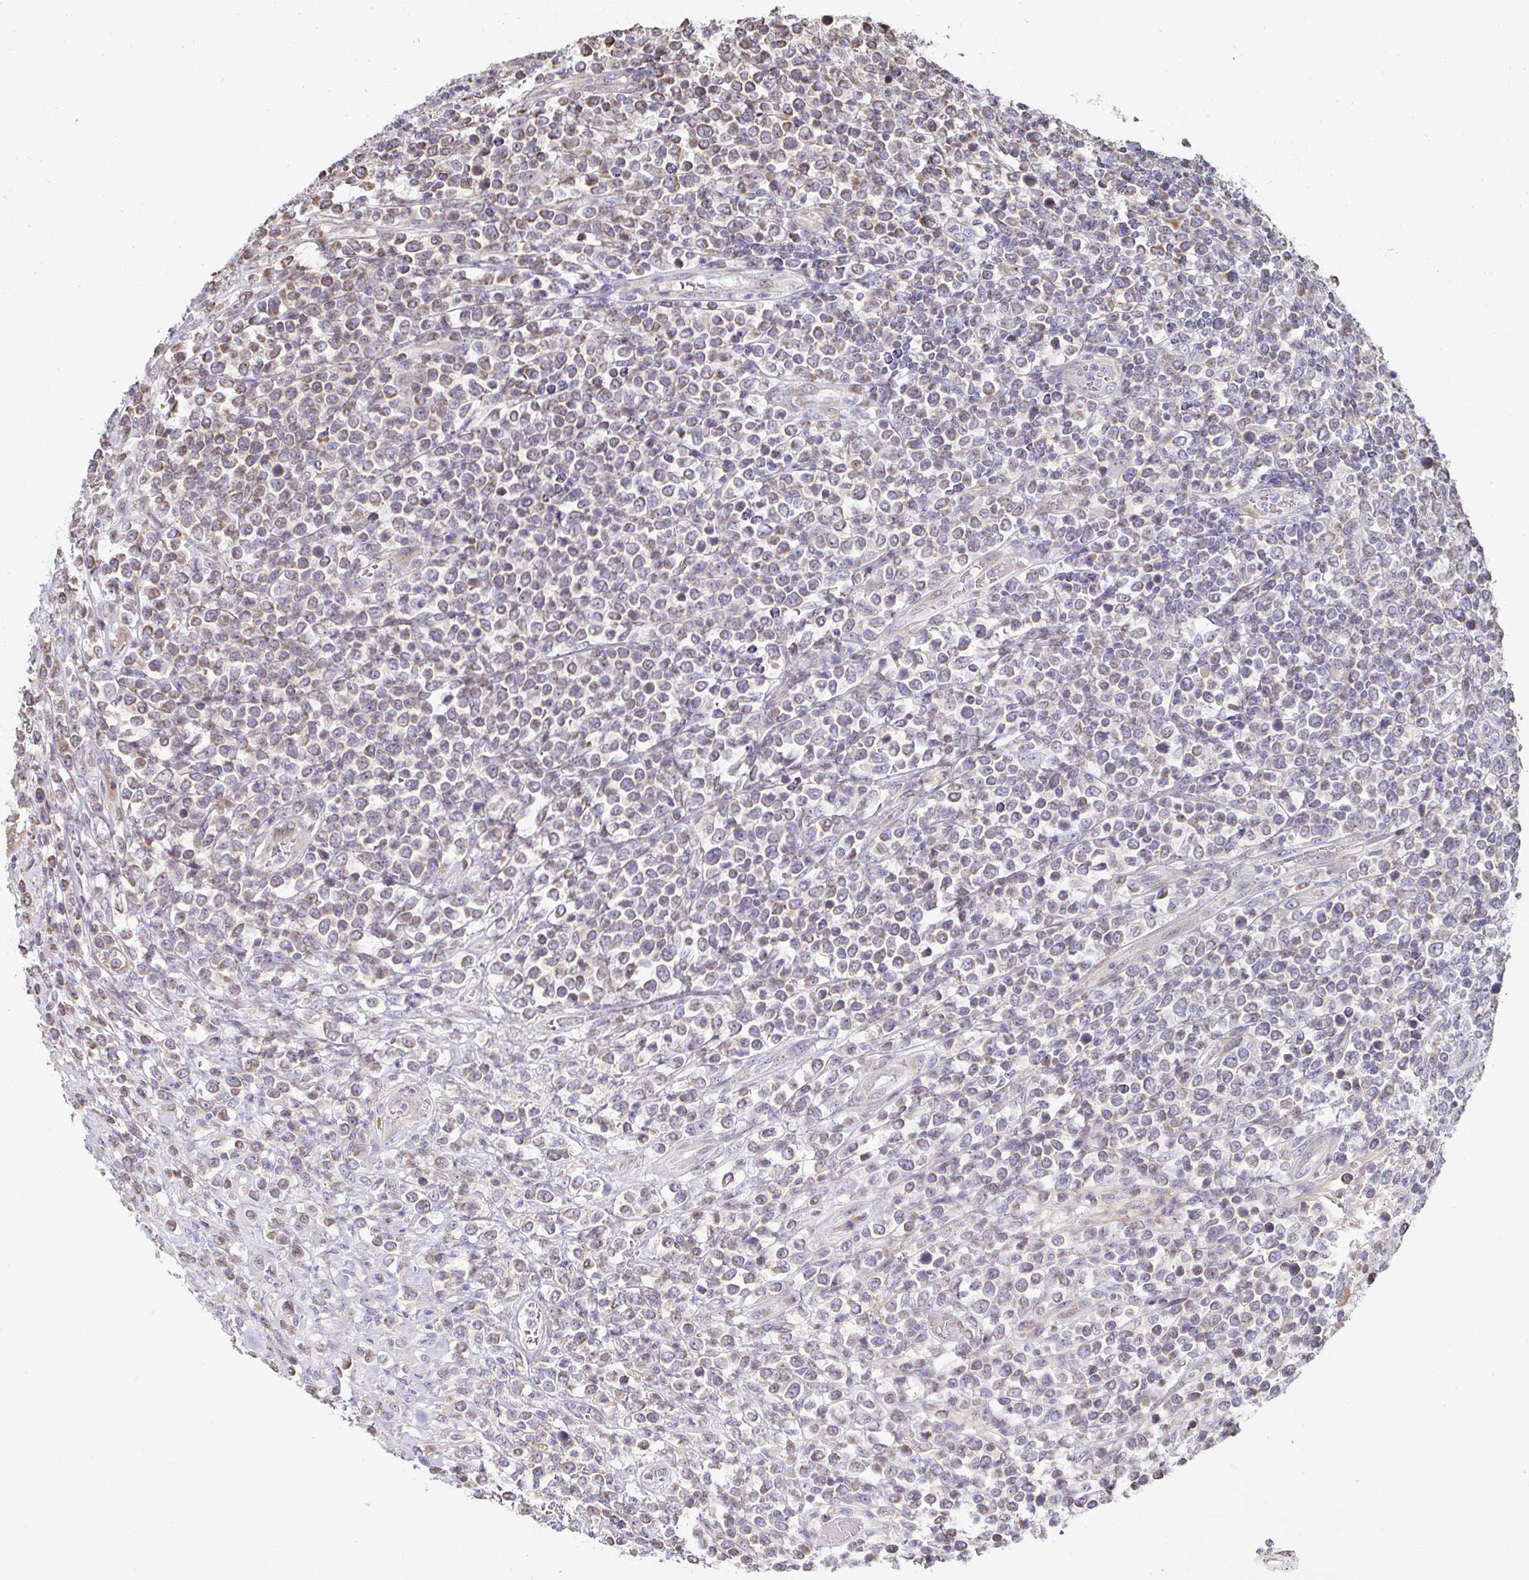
{"staining": {"intensity": "weak", "quantity": "25%-75%", "location": "cytoplasmic/membranous"}, "tissue": "lymphoma", "cell_type": "Tumor cells", "image_type": "cancer", "snomed": [{"axis": "morphology", "description": "Malignant lymphoma, non-Hodgkin's type, High grade"}, {"axis": "topography", "description": "Soft tissue"}], "caption": "Lymphoma was stained to show a protein in brown. There is low levels of weak cytoplasmic/membranous positivity in approximately 25%-75% of tumor cells.", "gene": "AGTPBP1", "patient": {"sex": "female", "age": 56}}